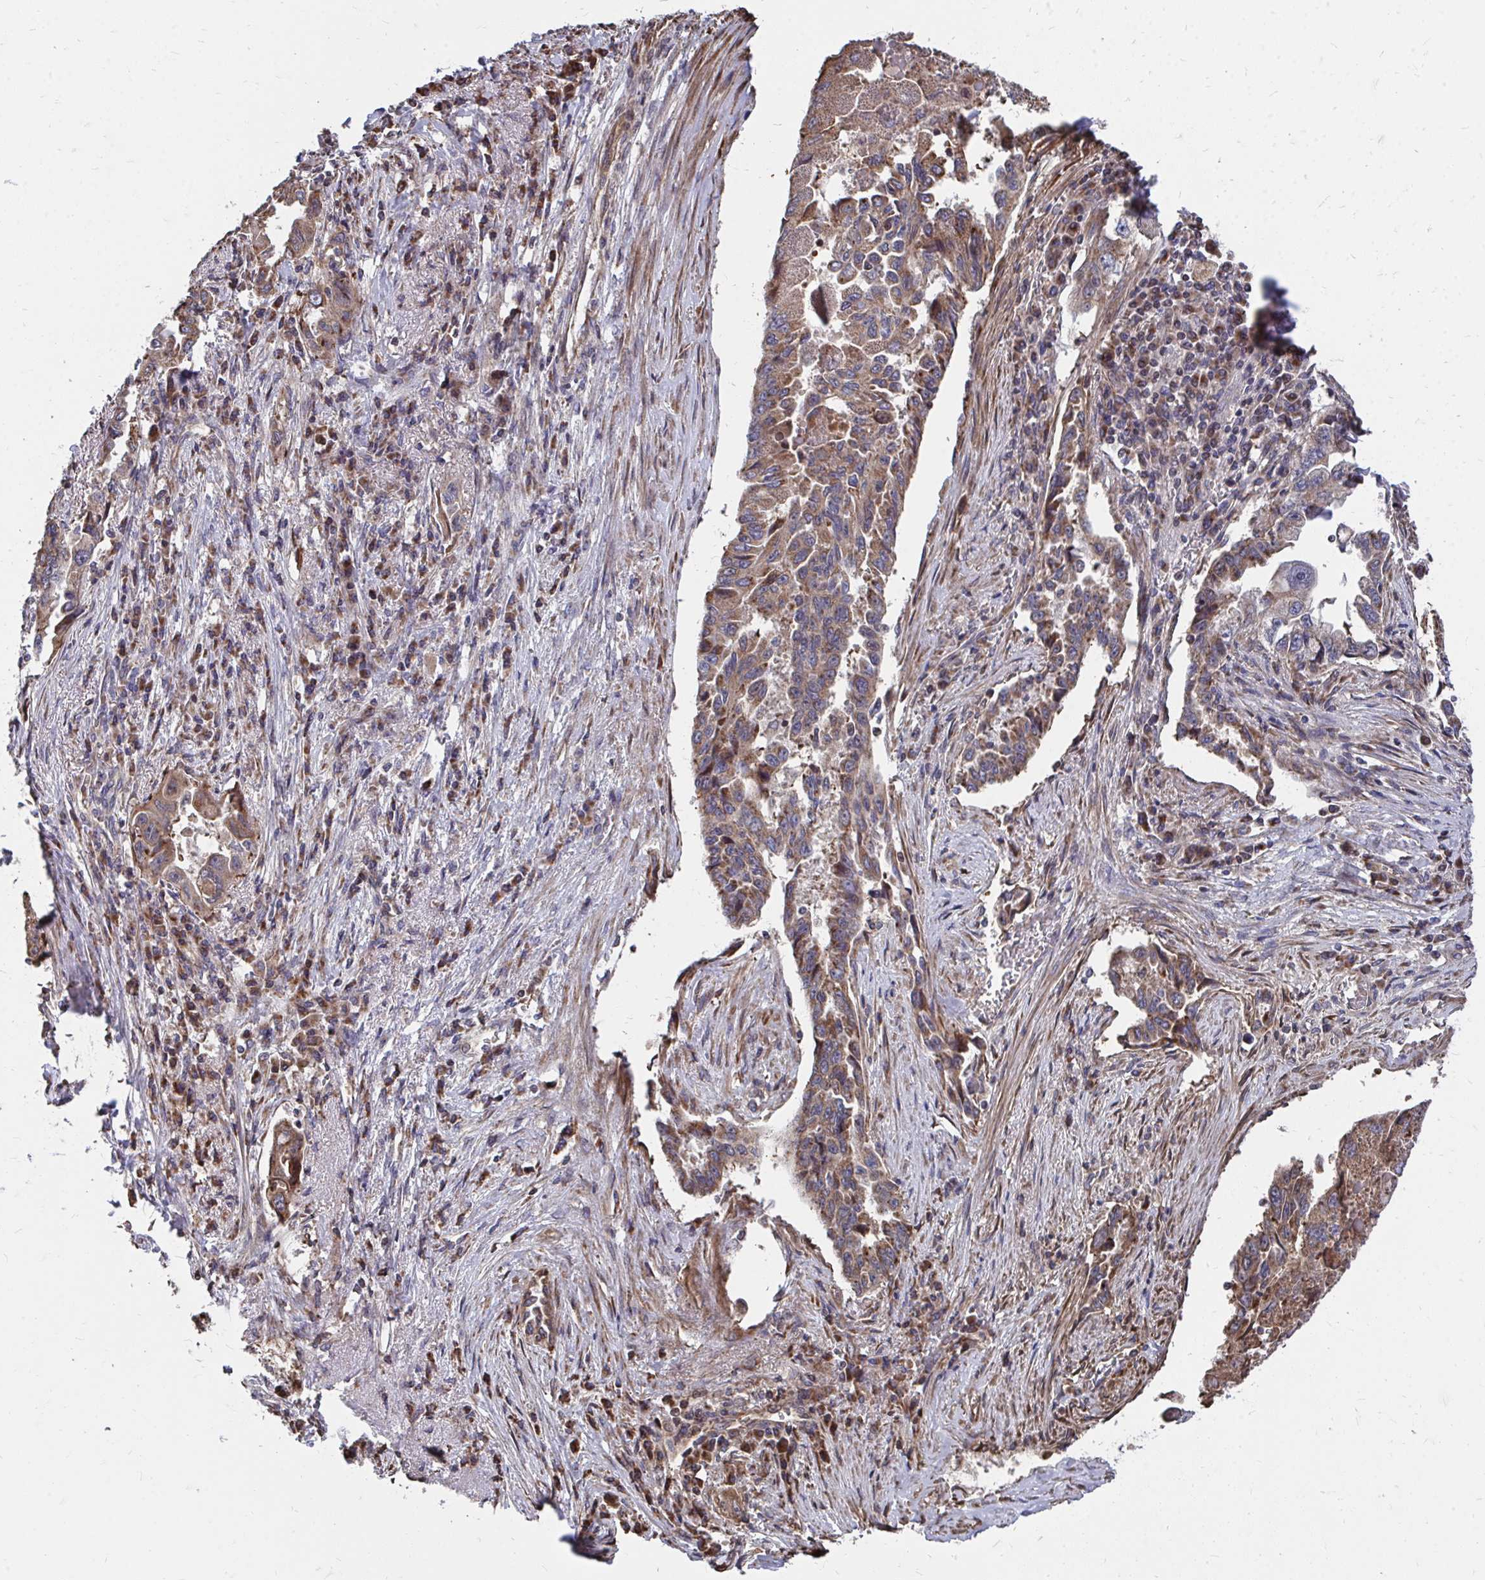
{"staining": {"intensity": "moderate", "quantity": ">75%", "location": "cytoplasmic/membranous"}, "tissue": "lung cancer", "cell_type": "Tumor cells", "image_type": "cancer", "snomed": [{"axis": "morphology", "description": "Adenocarcinoma, NOS"}, {"axis": "topography", "description": "Lung"}], "caption": "There is medium levels of moderate cytoplasmic/membranous positivity in tumor cells of lung adenocarcinoma, as demonstrated by immunohistochemical staining (brown color).", "gene": "FAM89A", "patient": {"sex": "female", "age": 51}}